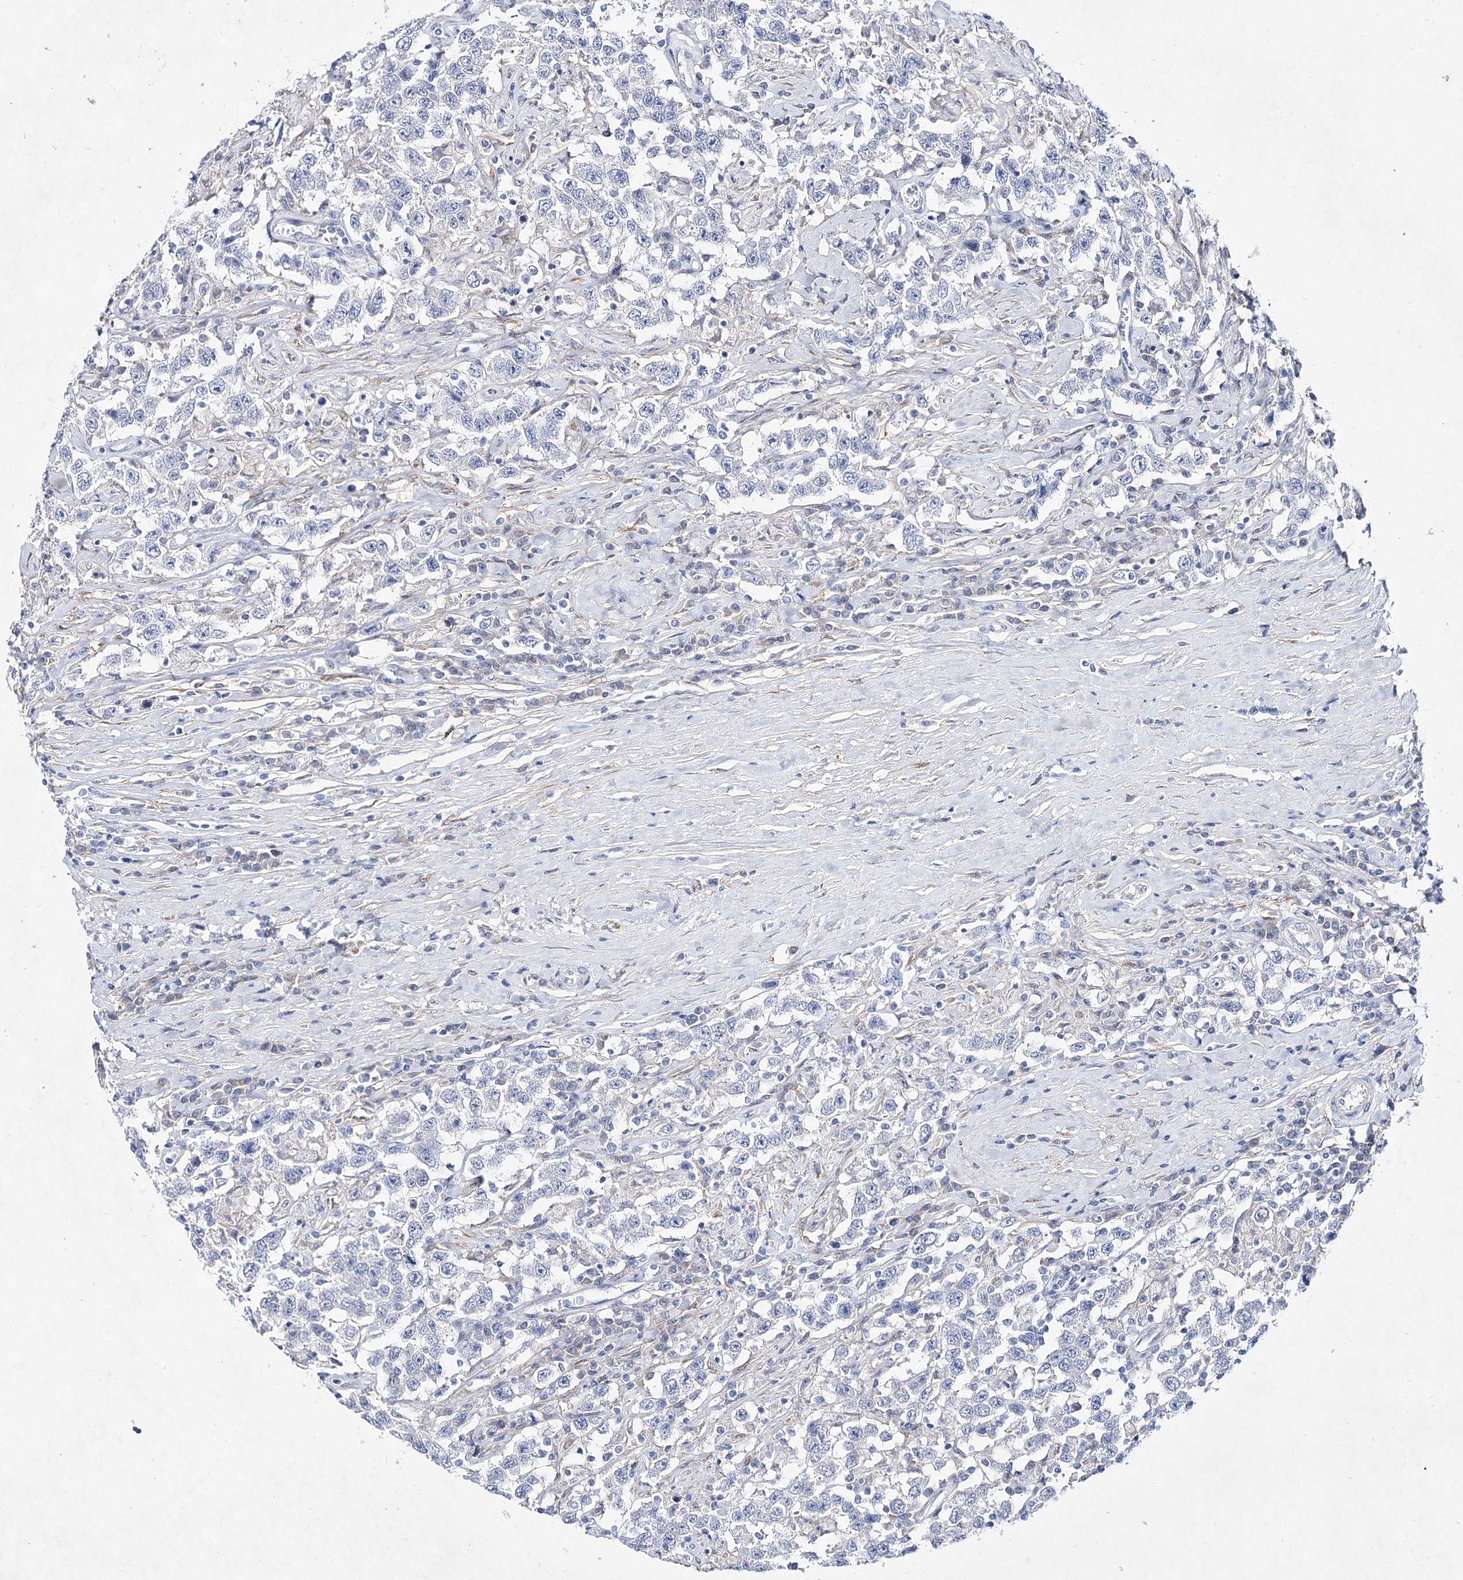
{"staining": {"intensity": "negative", "quantity": "none", "location": "none"}, "tissue": "testis cancer", "cell_type": "Tumor cells", "image_type": "cancer", "snomed": [{"axis": "morphology", "description": "Seminoma, NOS"}, {"axis": "topography", "description": "Testis"}], "caption": "A histopathology image of human seminoma (testis) is negative for staining in tumor cells. (DAB (3,3'-diaminobenzidine) IHC, high magnification).", "gene": "UGDH", "patient": {"sex": "male", "age": 41}}